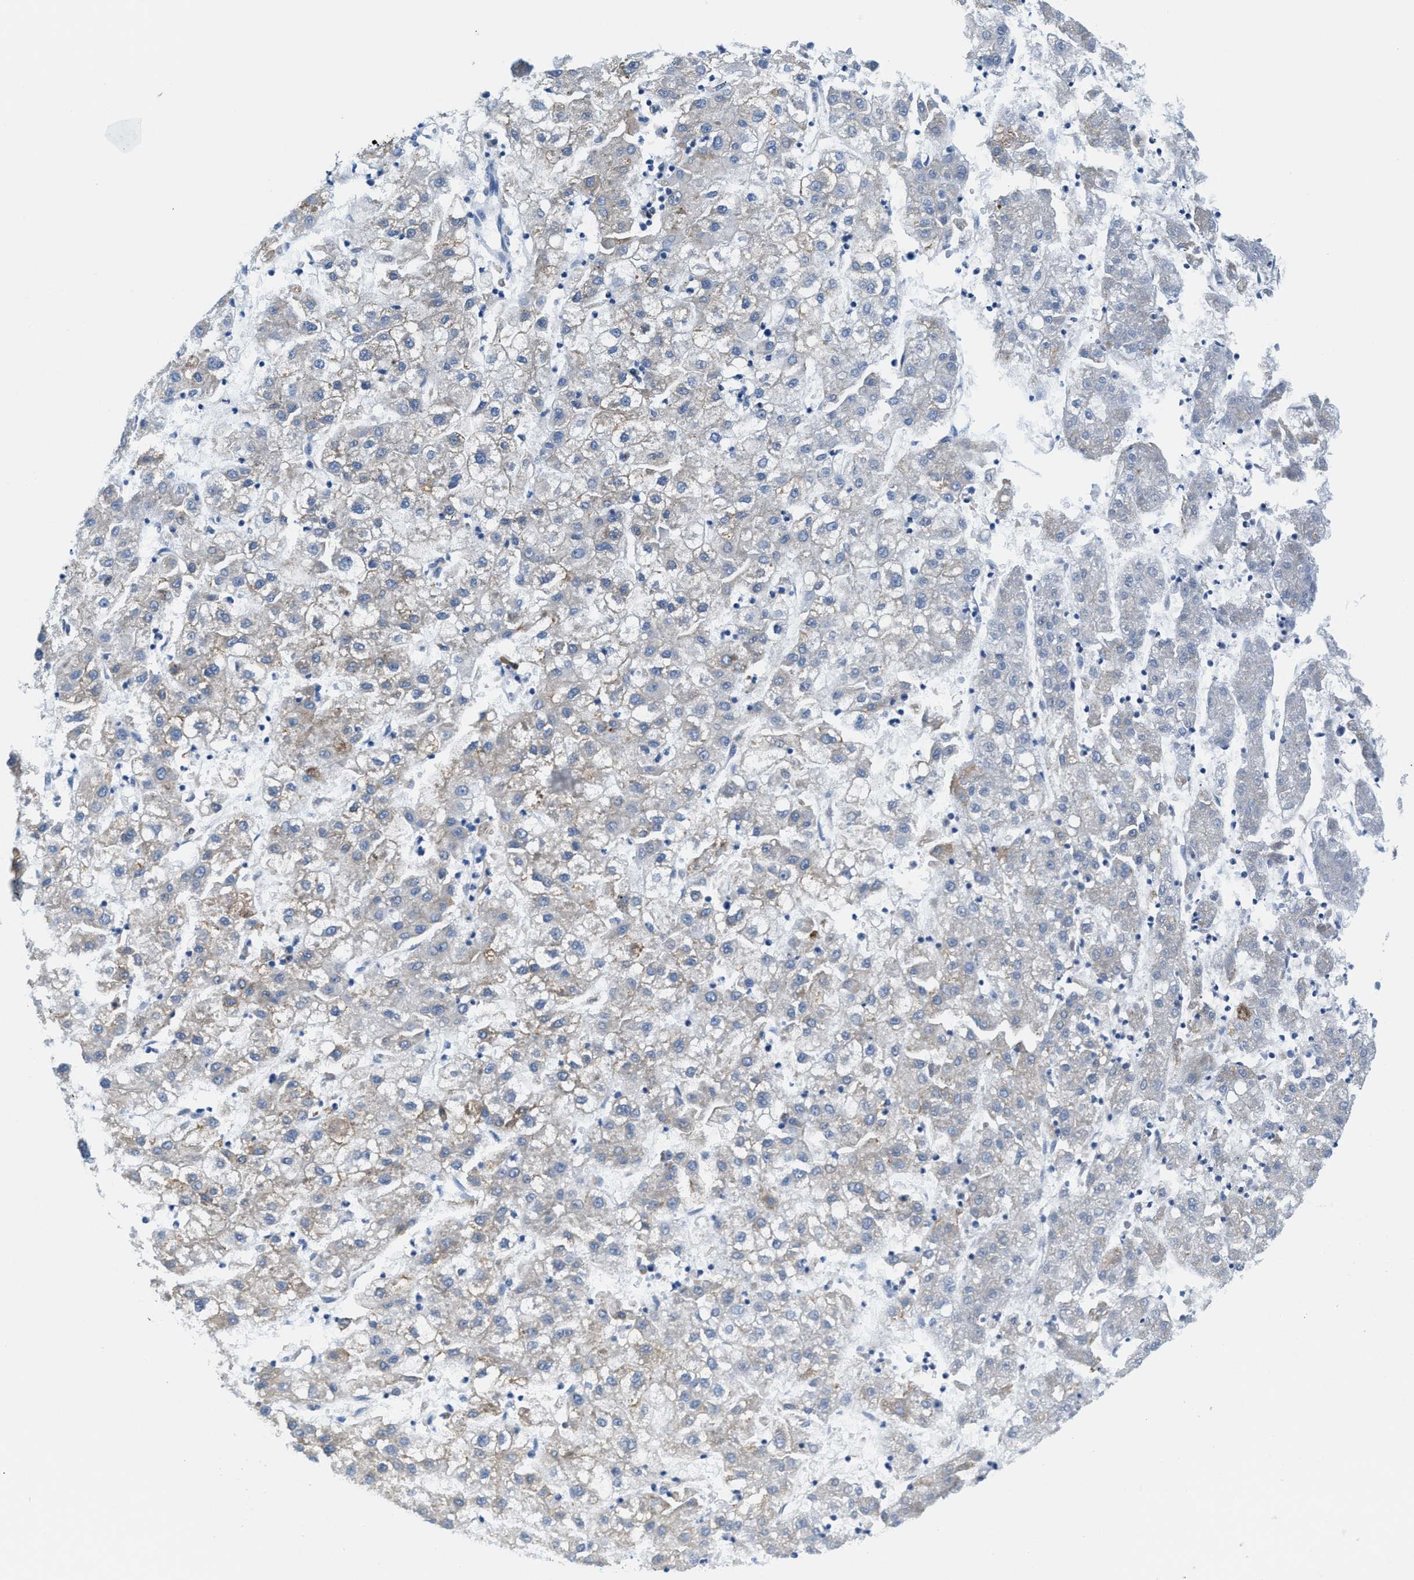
{"staining": {"intensity": "weak", "quantity": "<25%", "location": "cytoplasmic/membranous"}, "tissue": "liver cancer", "cell_type": "Tumor cells", "image_type": "cancer", "snomed": [{"axis": "morphology", "description": "Carcinoma, Hepatocellular, NOS"}, {"axis": "topography", "description": "Liver"}], "caption": "This is an IHC photomicrograph of human liver cancer. There is no positivity in tumor cells.", "gene": "KIFC3", "patient": {"sex": "male", "age": 72}}